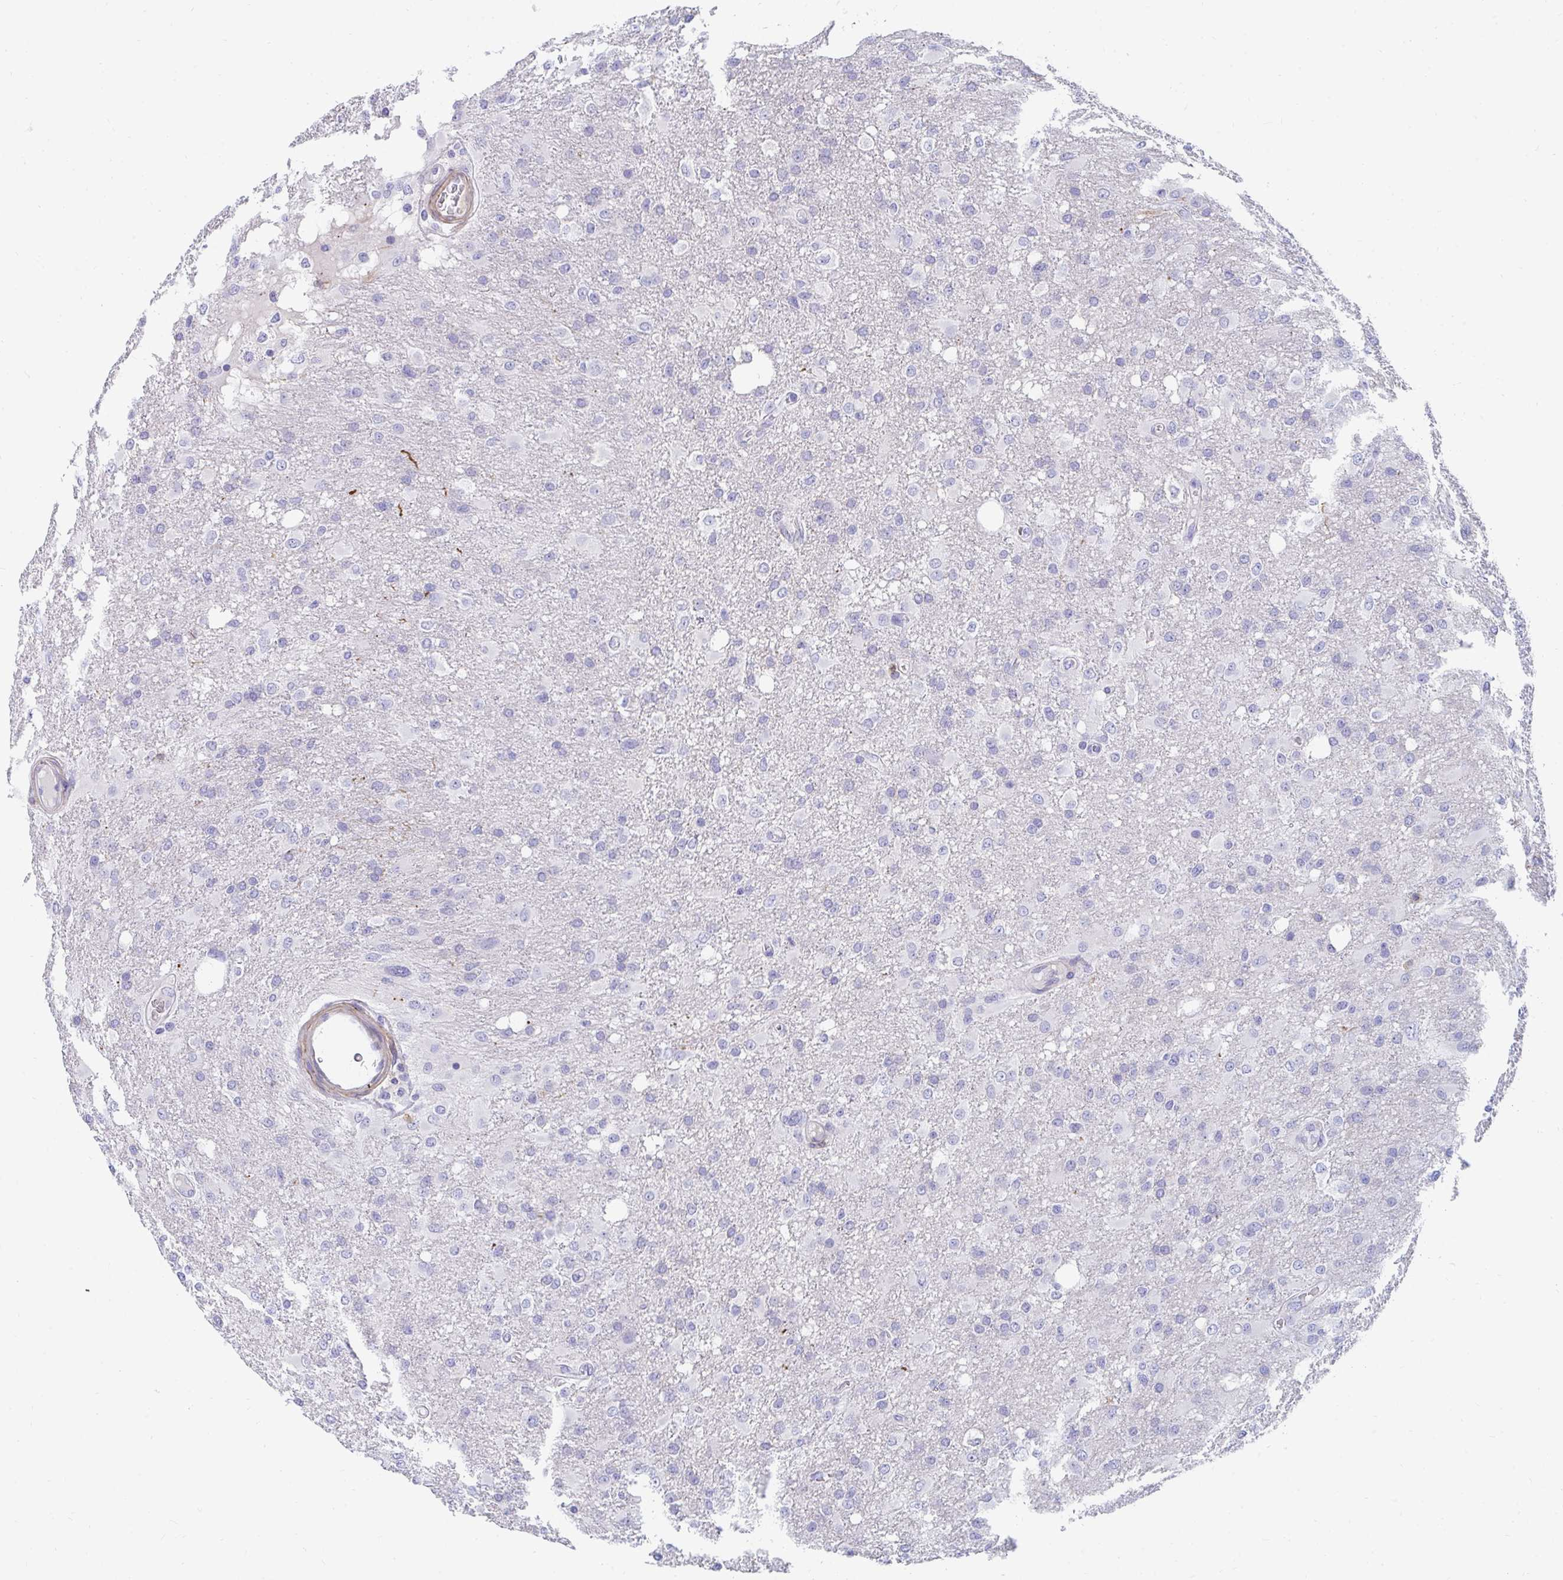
{"staining": {"intensity": "negative", "quantity": "none", "location": "none"}, "tissue": "glioma", "cell_type": "Tumor cells", "image_type": "cancer", "snomed": [{"axis": "morphology", "description": "Glioma, malignant, High grade"}, {"axis": "topography", "description": "Brain"}], "caption": "Immunohistochemistry (IHC) of human malignant glioma (high-grade) exhibits no positivity in tumor cells.", "gene": "CD7", "patient": {"sex": "male", "age": 53}}